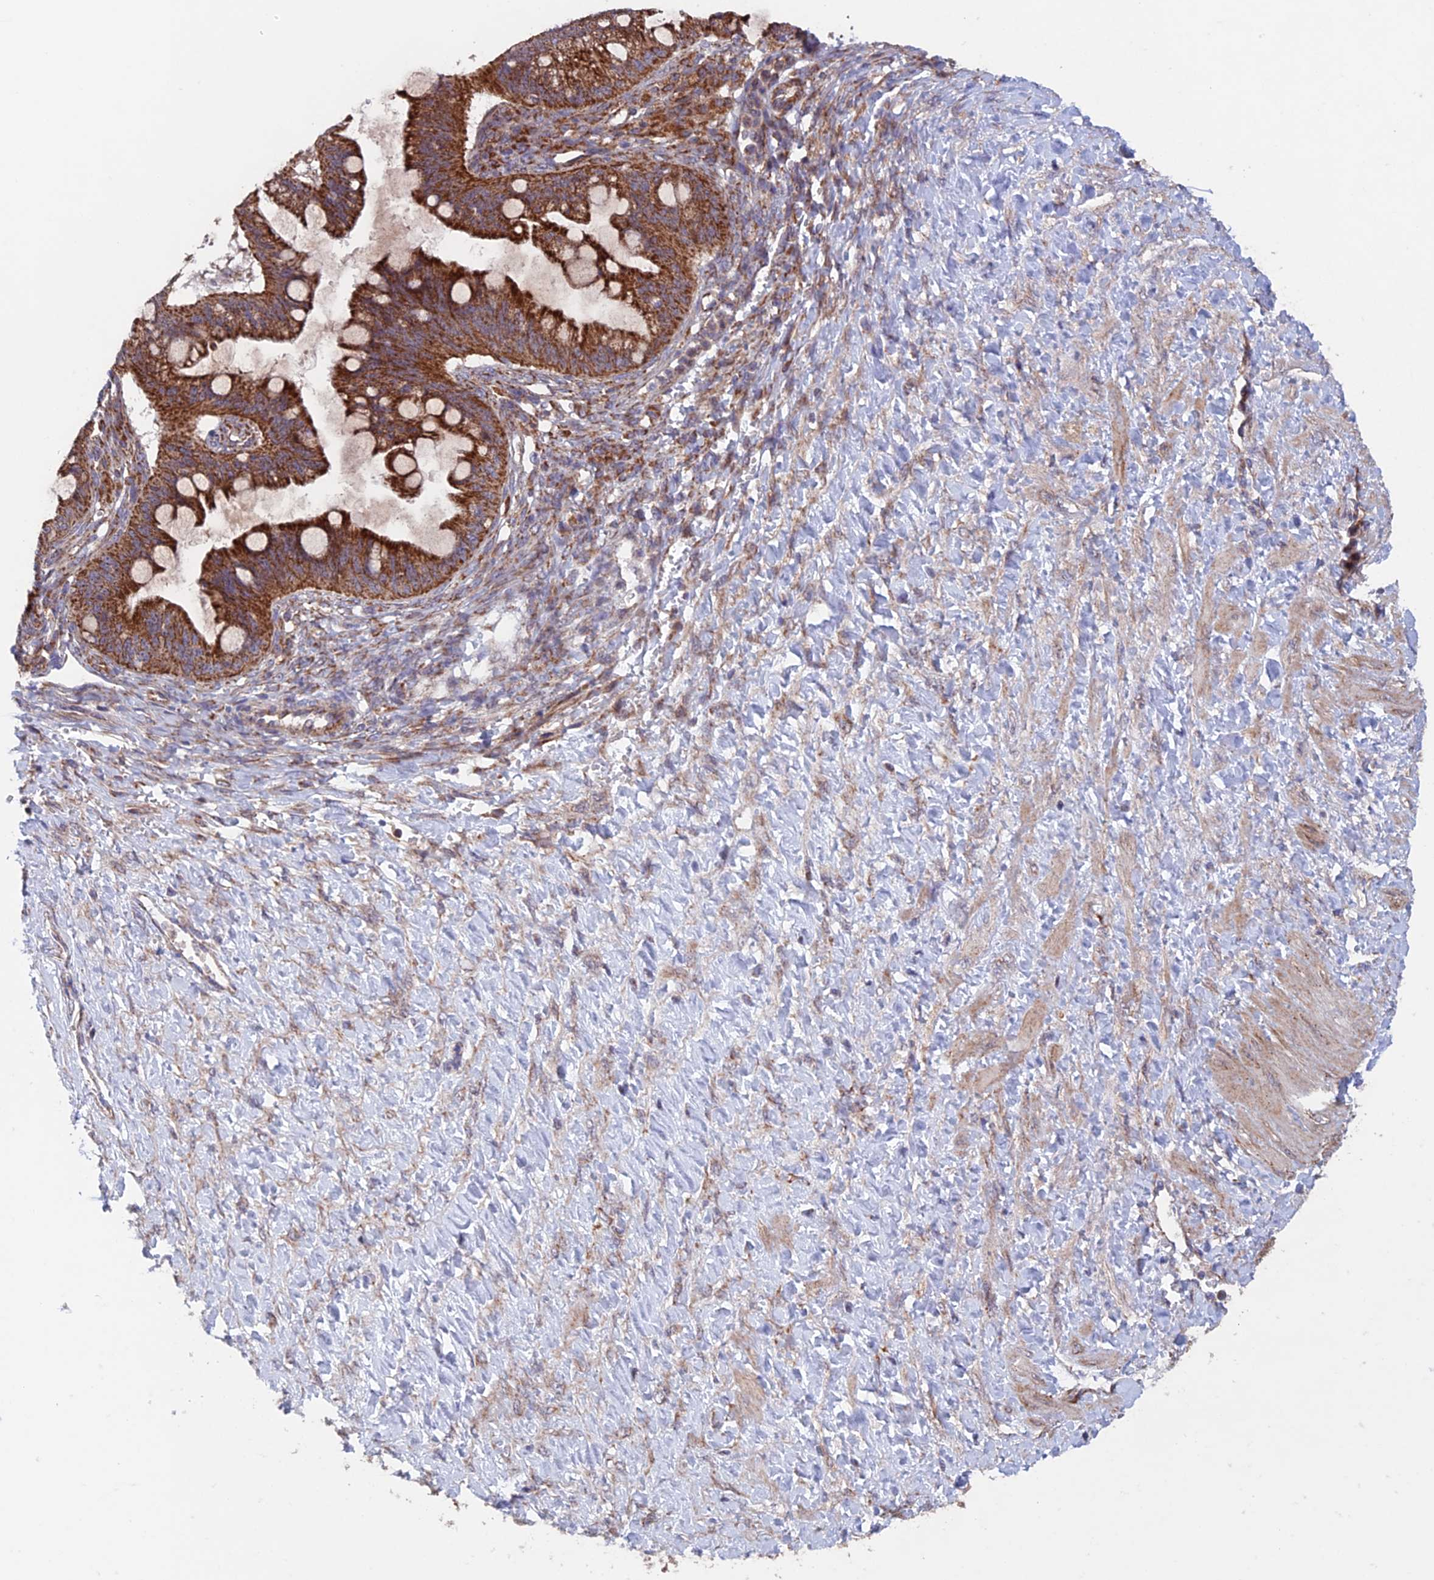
{"staining": {"intensity": "strong", "quantity": ">75%", "location": "cytoplasmic/membranous"}, "tissue": "ovarian cancer", "cell_type": "Tumor cells", "image_type": "cancer", "snomed": [{"axis": "morphology", "description": "Cystadenocarcinoma, mucinous, NOS"}, {"axis": "topography", "description": "Ovary"}], "caption": "DAB (3,3'-diaminobenzidine) immunohistochemical staining of ovarian mucinous cystadenocarcinoma exhibits strong cytoplasmic/membranous protein positivity in about >75% of tumor cells. The staining was performed using DAB to visualize the protein expression in brown, while the nuclei were stained in blue with hematoxylin (Magnification: 20x).", "gene": "MRPL1", "patient": {"sex": "female", "age": 73}}